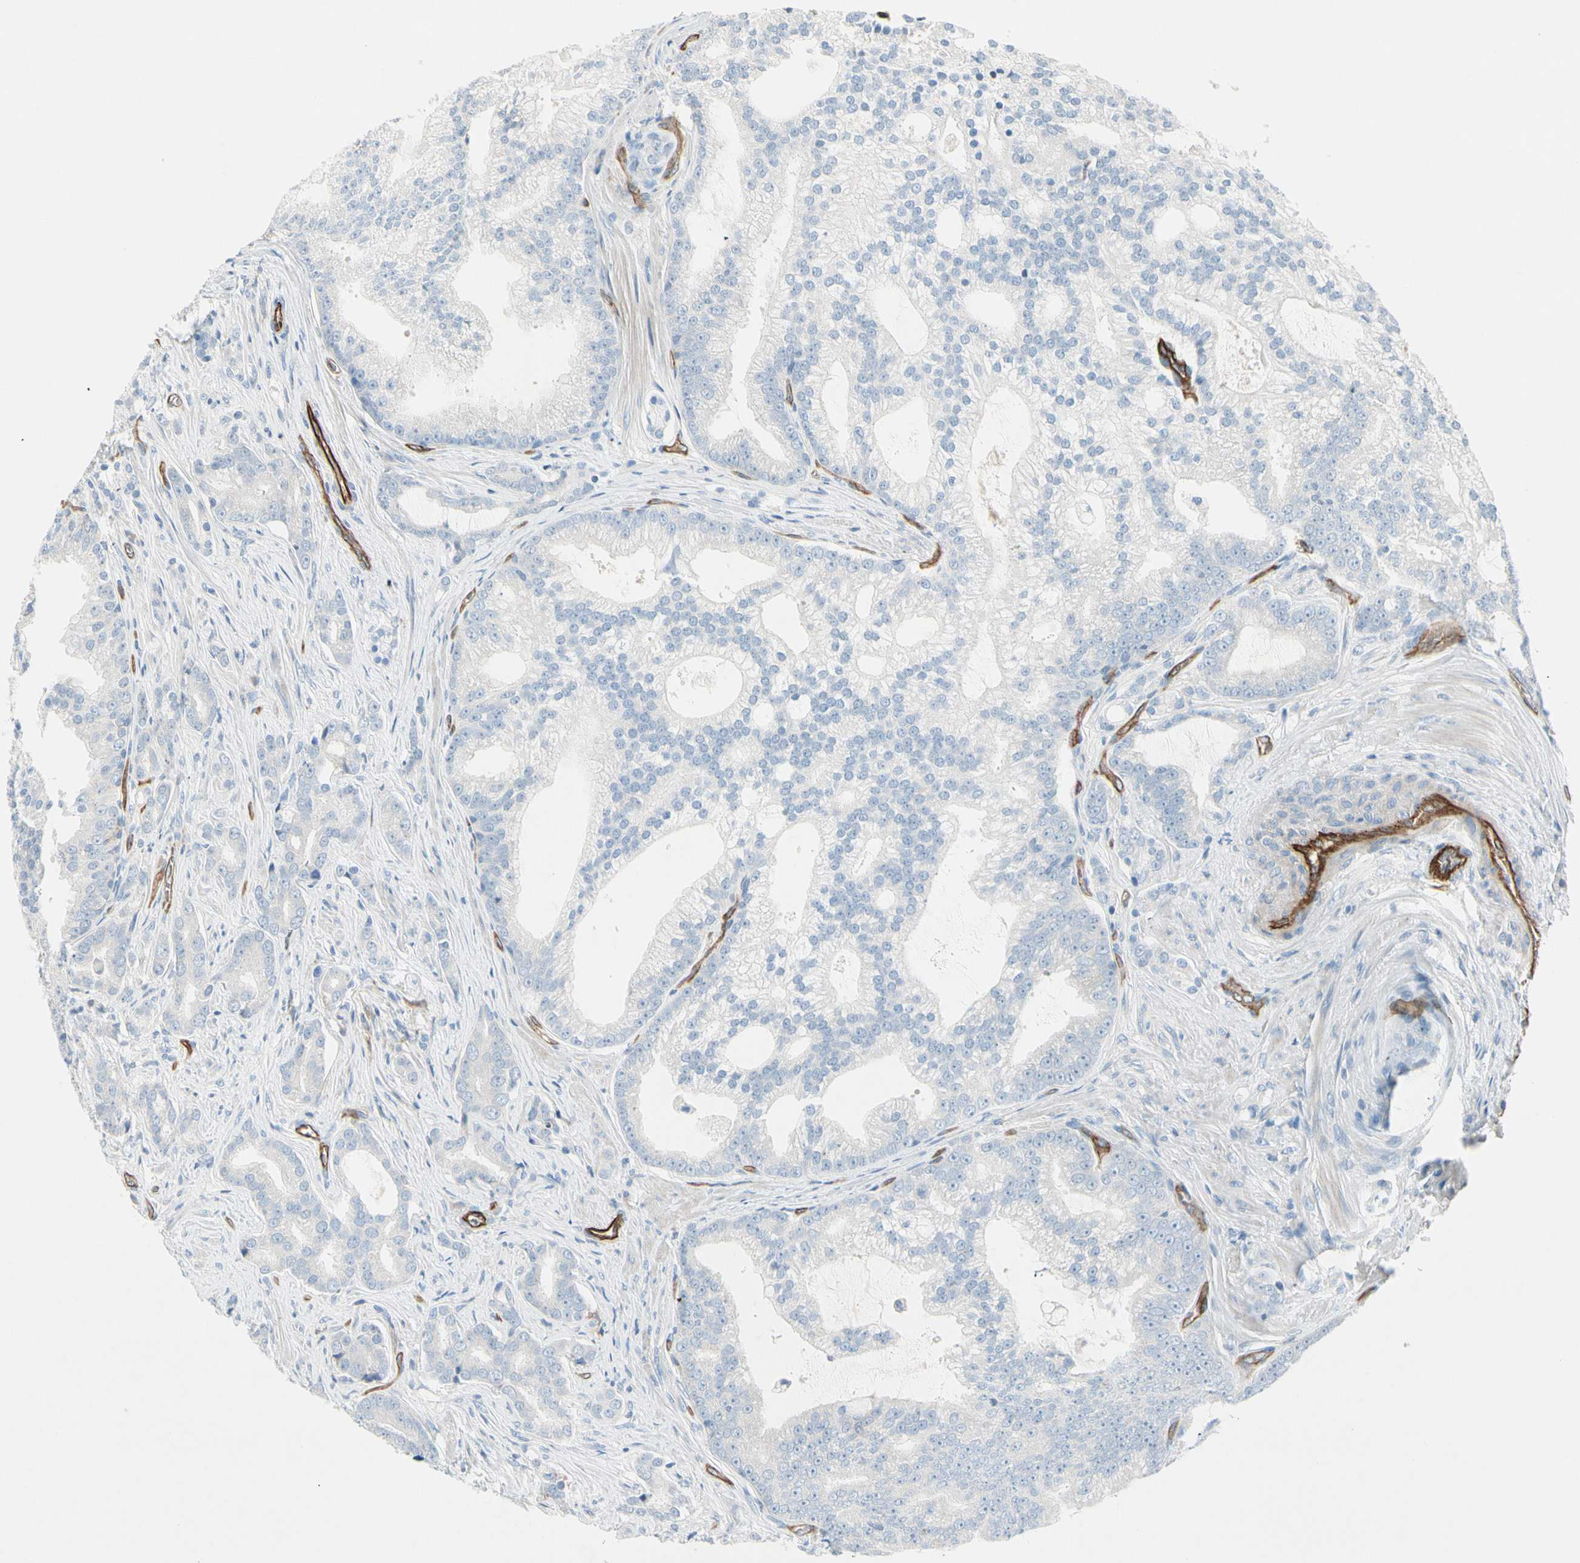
{"staining": {"intensity": "negative", "quantity": "none", "location": "none"}, "tissue": "prostate cancer", "cell_type": "Tumor cells", "image_type": "cancer", "snomed": [{"axis": "morphology", "description": "Adenocarcinoma, Low grade"}, {"axis": "topography", "description": "Prostate"}], "caption": "An immunohistochemistry image of adenocarcinoma (low-grade) (prostate) is shown. There is no staining in tumor cells of adenocarcinoma (low-grade) (prostate).", "gene": "CD93", "patient": {"sex": "male", "age": 58}}